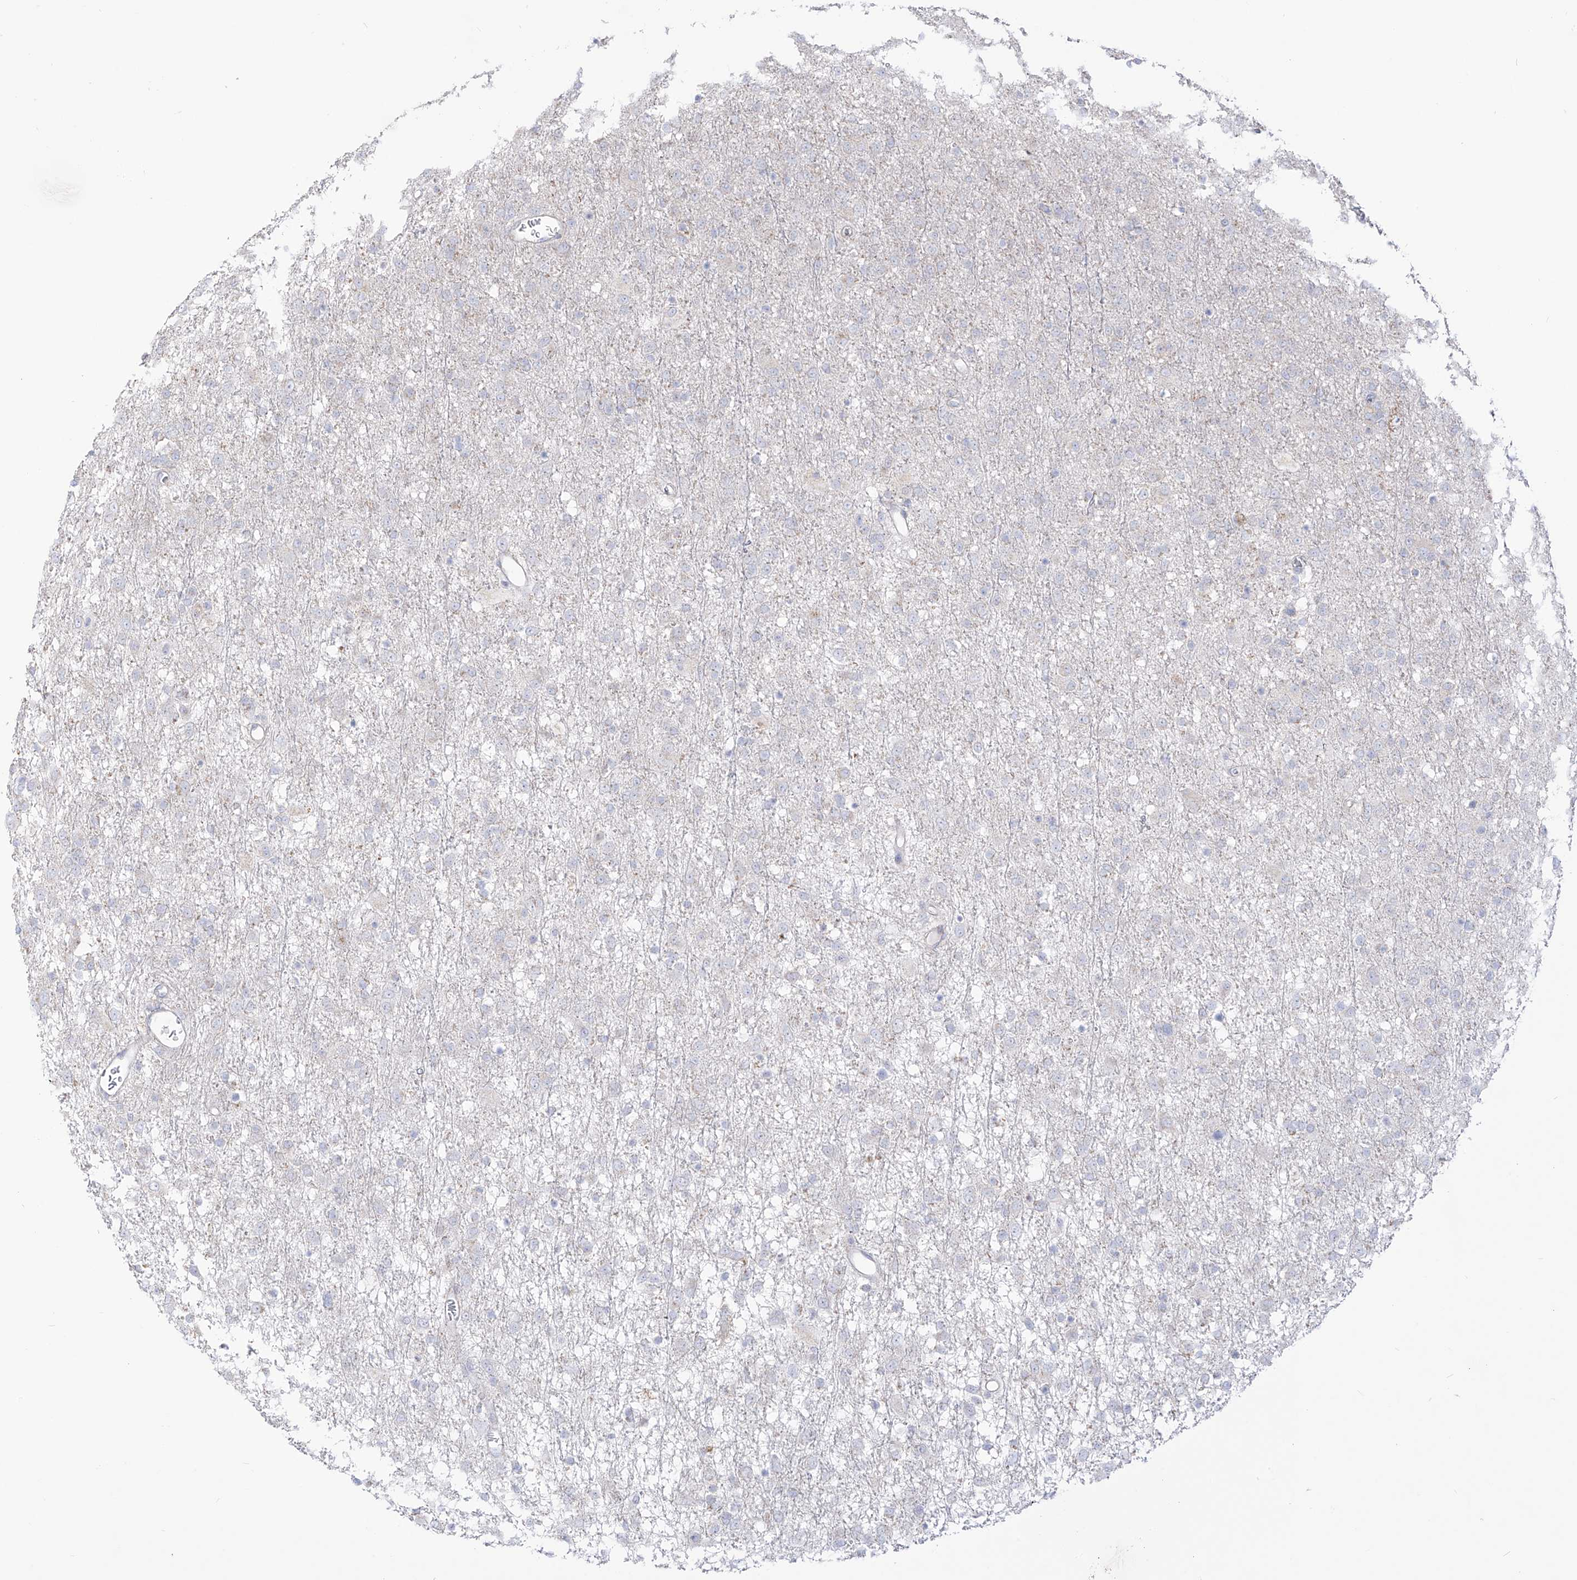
{"staining": {"intensity": "negative", "quantity": "none", "location": "none"}, "tissue": "glioma", "cell_type": "Tumor cells", "image_type": "cancer", "snomed": [{"axis": "morphology", "description": "Glioma, malignant, Low grade"}, {"axis": "topography", "description": "Brain"}], "caption": "IHC of human malignant low-grade glioma demonstrates no positivity in tumor cells.", "gene": "RCHY1", "patient": {"sex": "male", "age": 65}}